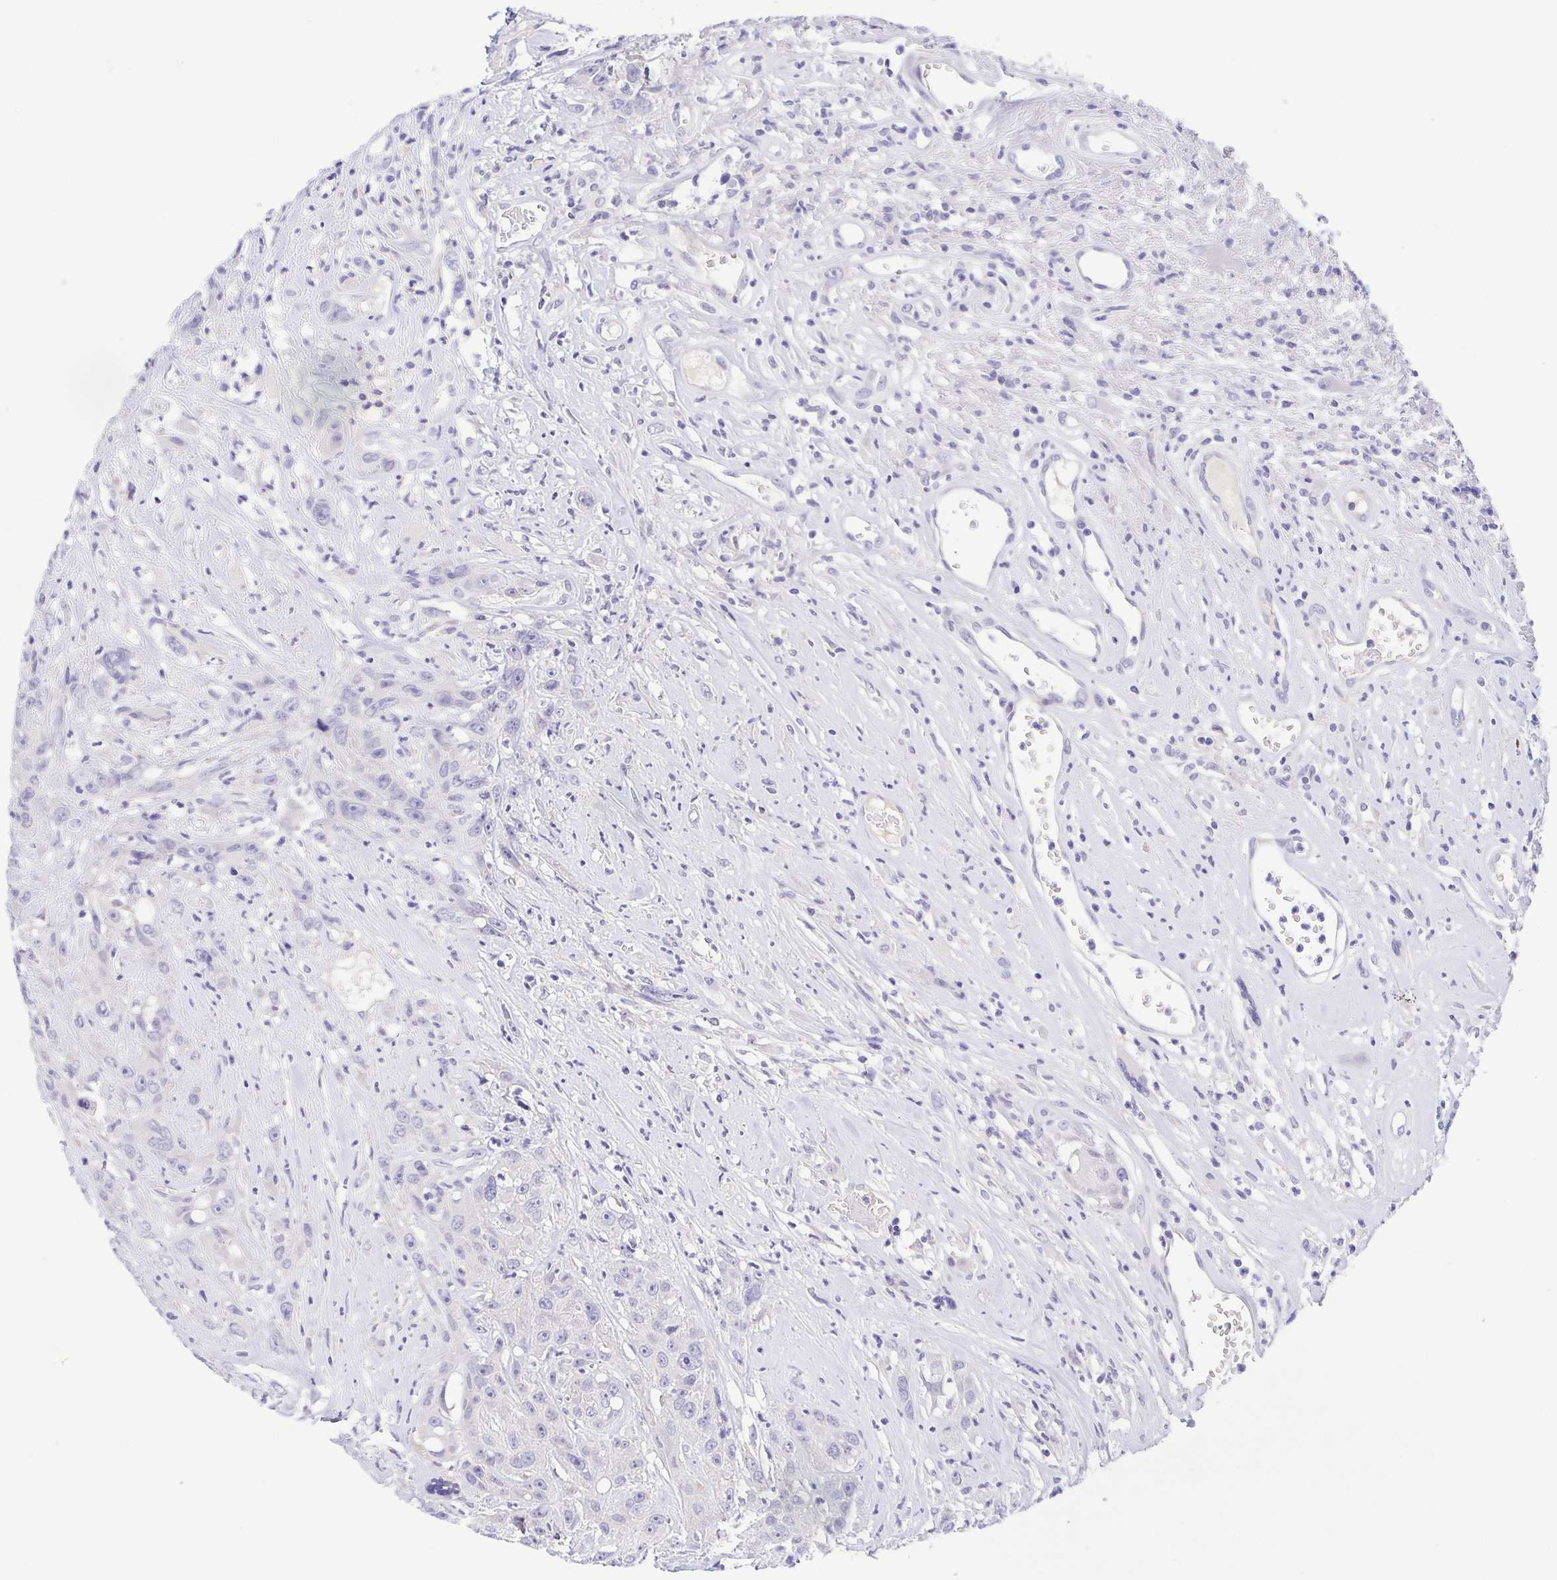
{"staining": {"intensity": "negative", "quantity": "none", "location": "none"}, "tissue": "head and neck cancer", "cell_type": "Tumor cells", "image_type": "cancer", "snomed": [{"axis": "morphology", "description": "Squamous cell carcinoma, NOS"}, {"axis": "topography", "description": "Head-Neck"}], "caption": "Immunohistochemical staining of squamous cell carcinoma (head and neck) shows no significant positivity in tumor cells. (DAB IHC, high magnification).", "gene": "TREH", "patient": {"sex": "male", "age": 57}}